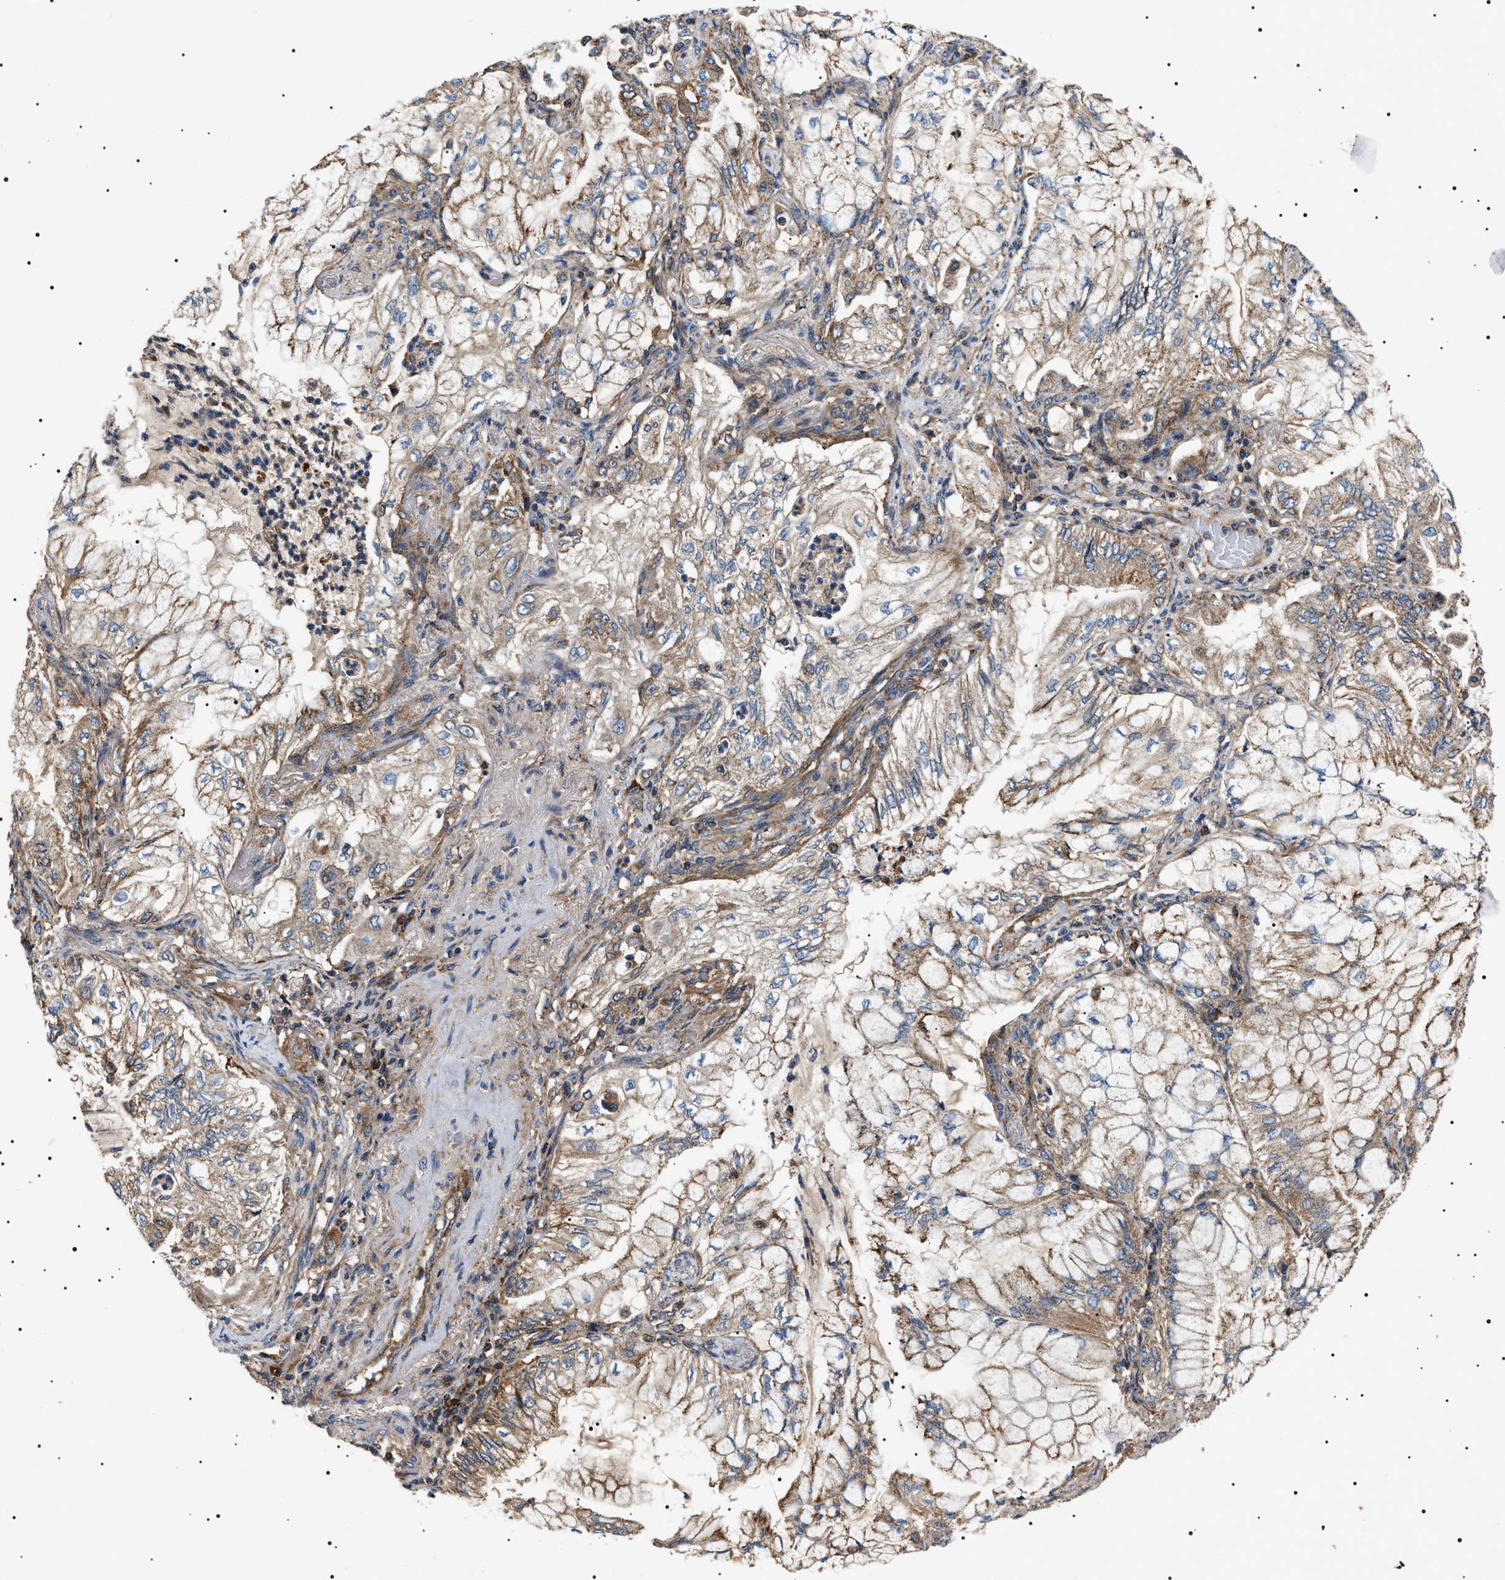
{"staining": {"intensity": "moderate", "quantity": ">75%", "location": "cytoplasmic/membranous"}, "tissue": "lung cancer", "cell_type": "Tumor cells", "image_type": "cancer", "snomed": [{"axis": "morphology", "description": "Adenocarcinoma, NOS"}, {"axis": "topography", "description": "Lung"}], "caption": "About >75% of tumor cells in lung cancer display moderate cytoplasmic/membranous protein expression as visualized by brown immunohistochemical staining.", "gene": "OXSM", "patient": {"sex": "female", "age": 70}}